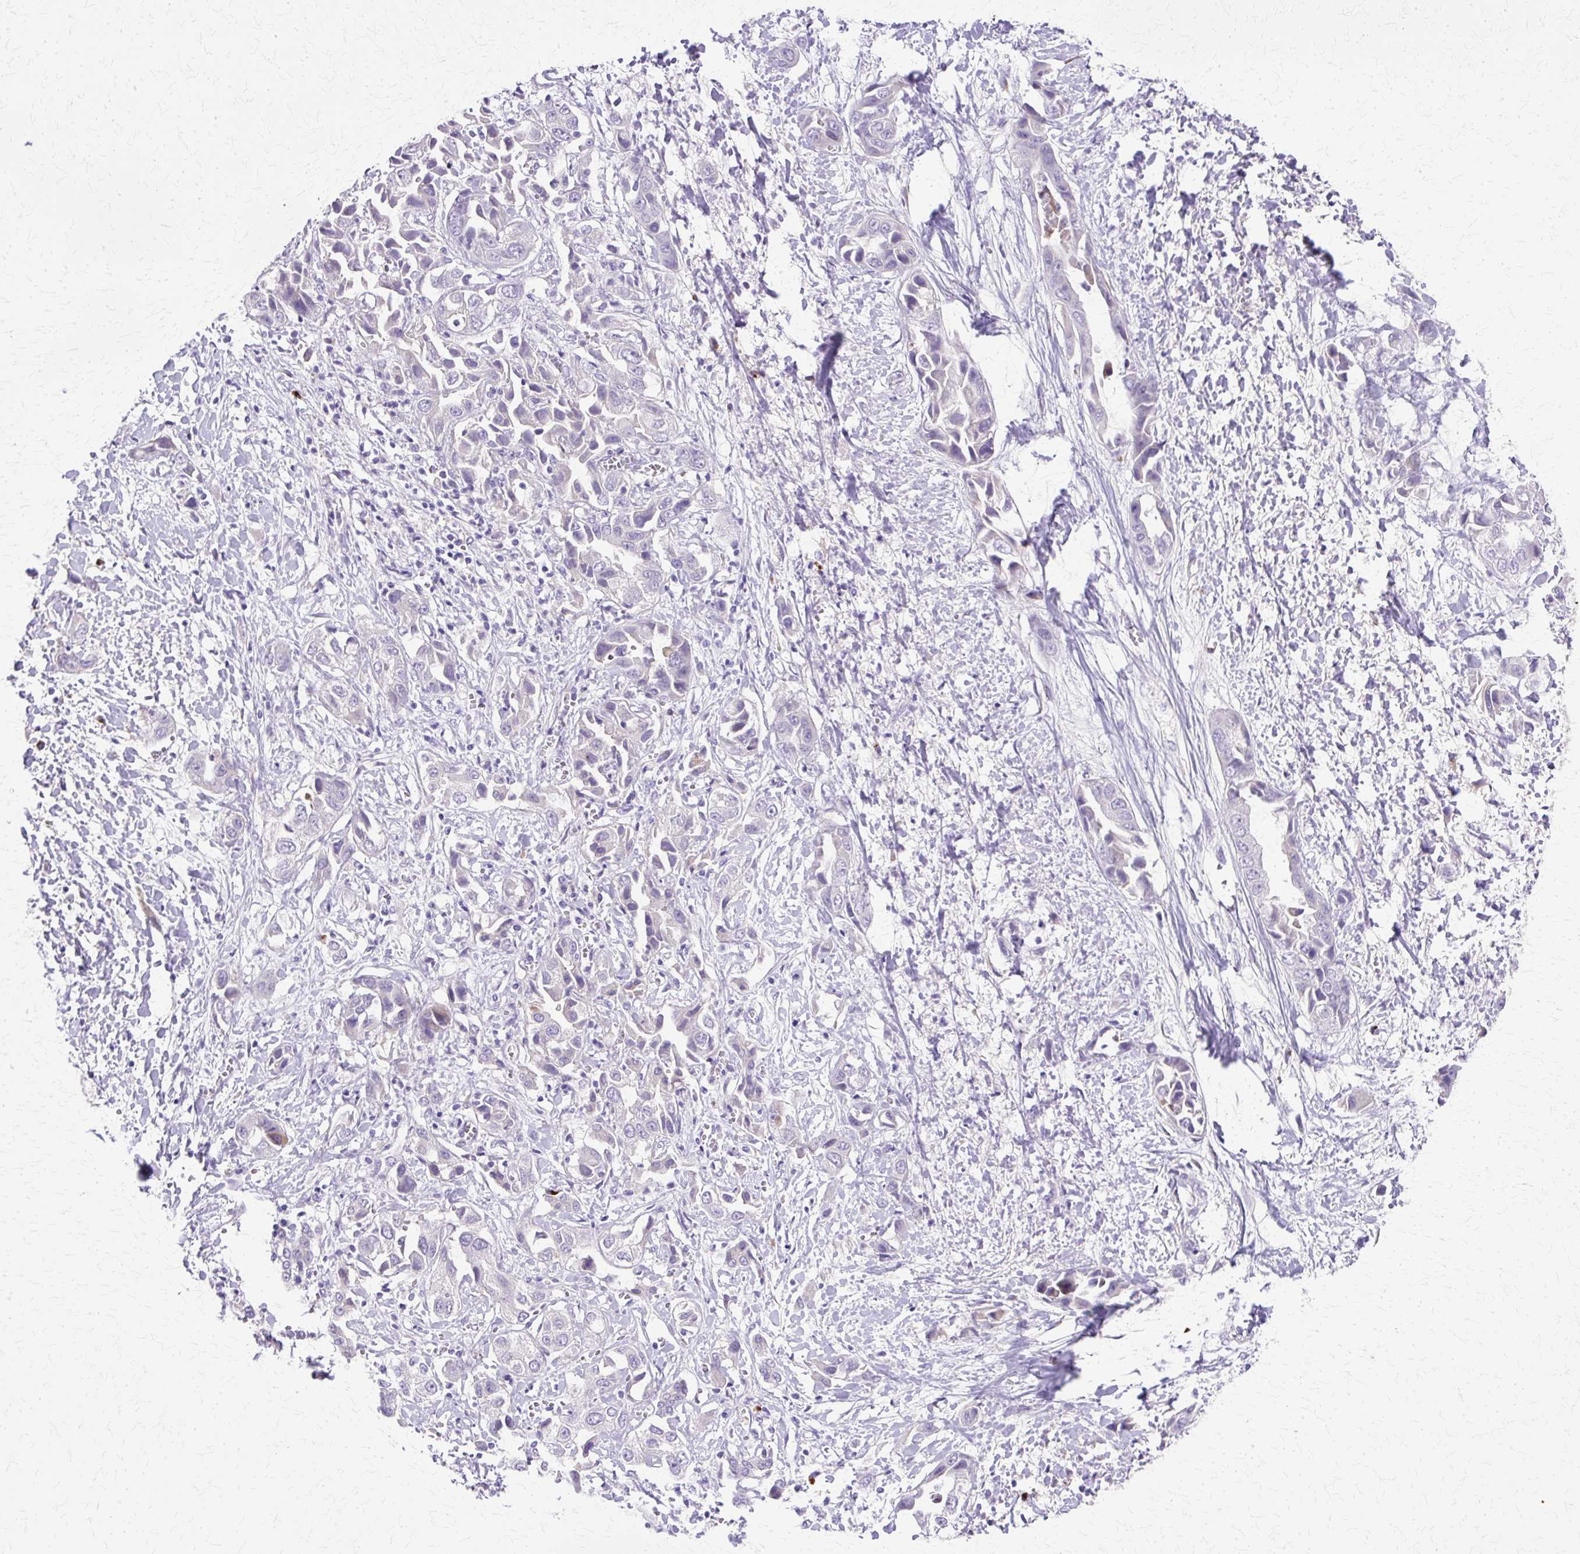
{"staining": {"intensity": "negative", "quantity": "none", "location": "none"}, "tissue": "liver cancer", "cell_type": "Tumor cells", "image_type": "cancer", "snomed": [{"axis": "morphology", "description": "Cholangiocarcinoma"}, {"axis": "topography", "description": "Liver"}], "caption": "Immunohistochemical staining of human liver cancer displays no significant staining in tumor cells. (DAB (3,3'-diaminobenzidine) IHC with hematoxylin counter stain).", "gene": "TBC1D3G", "patient": {"sex": "female", "age": 52}}